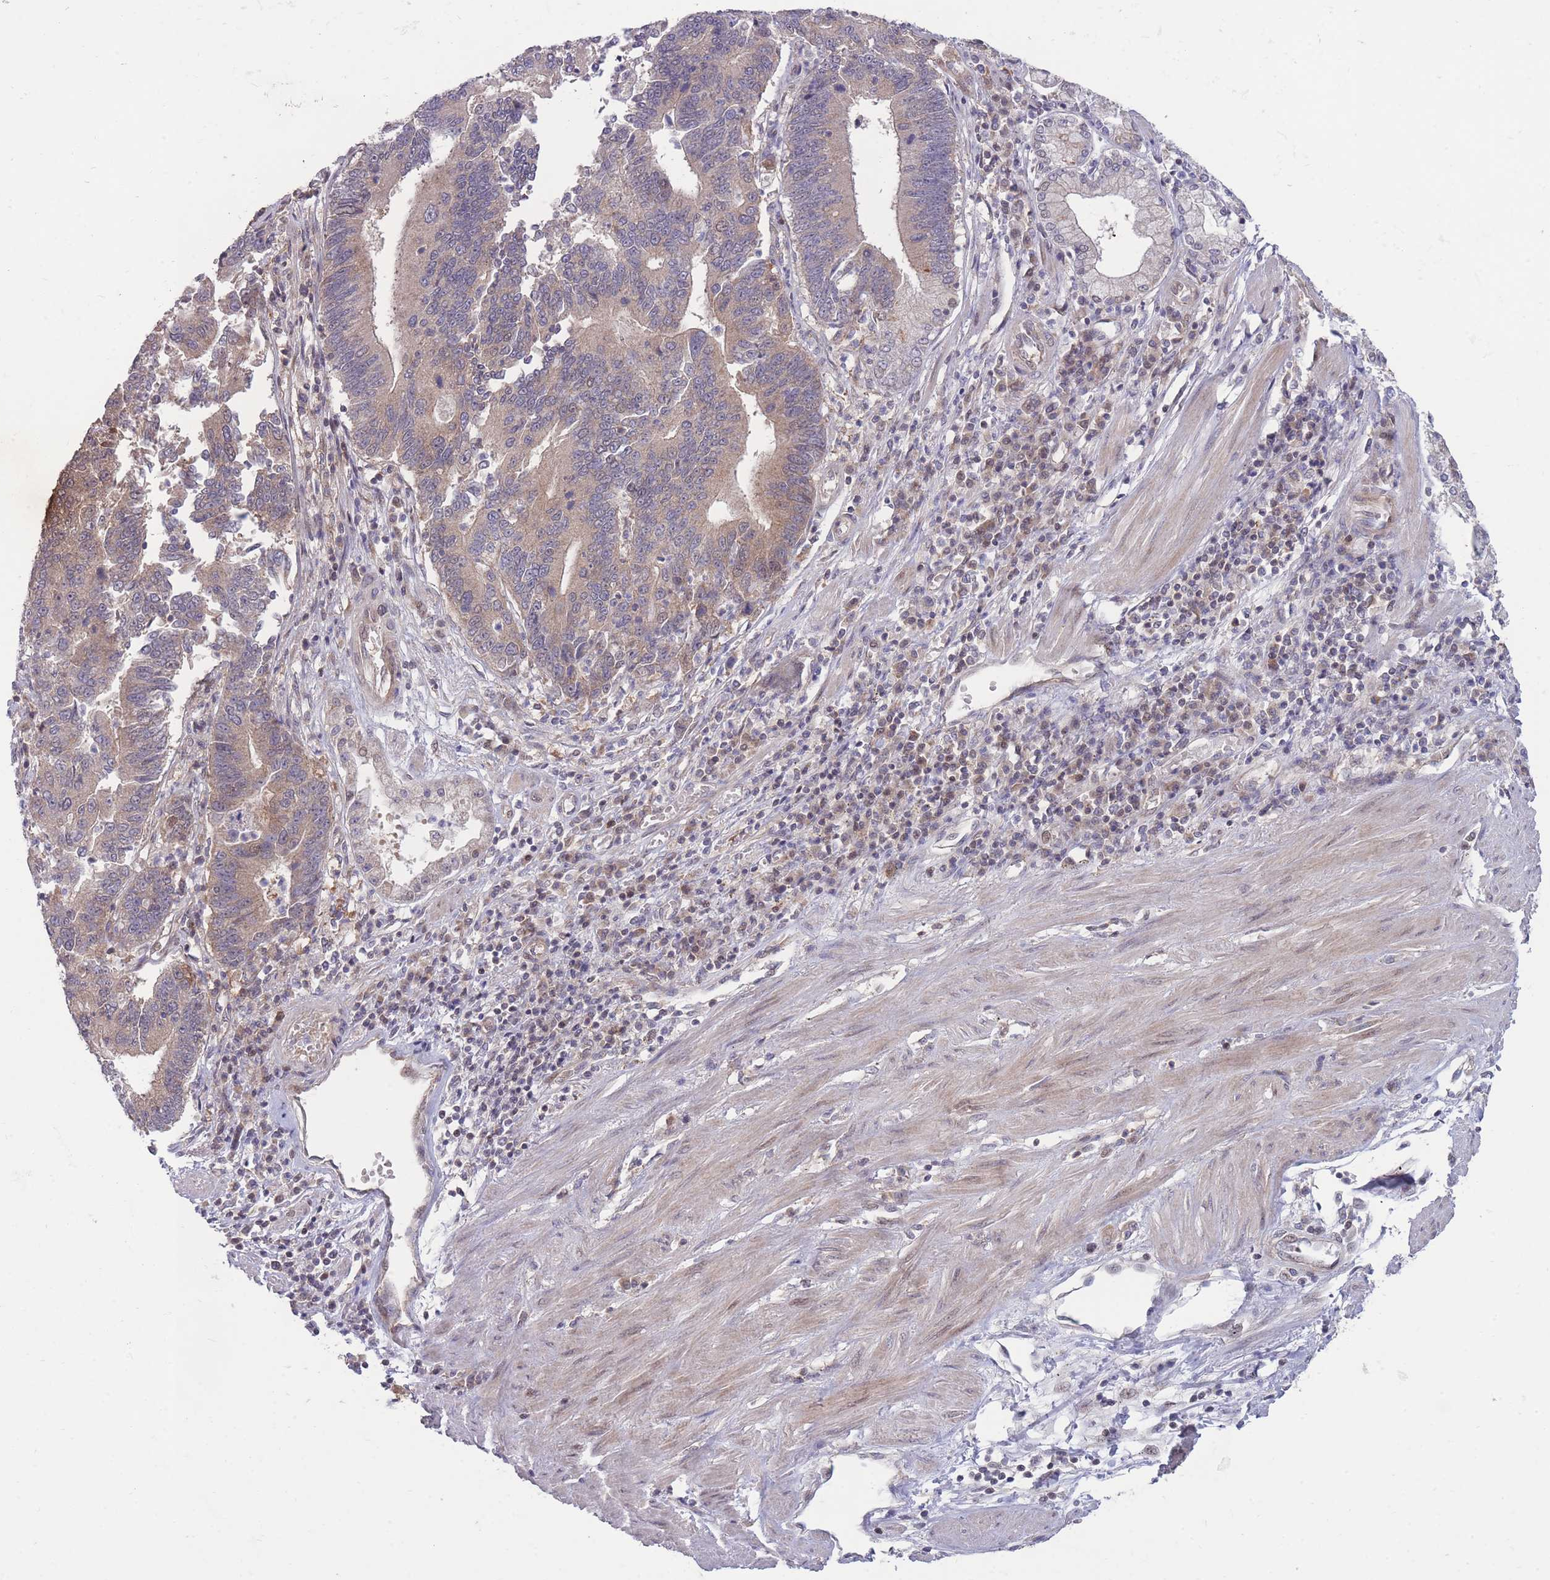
{"staining": {"intensity": "moderate", "quantity": "25%-75%", "location": "cytoplasmic/membranous"}, "tissue": "stomach cancer", "cell_type": "Tumor cells", "image_type": "cancer", "snomed": [{"axis": "morphology", "description": "Adenocarcinoma, NOS"}, {"axis": "topography", "description": "Stomach"}], "caption": "Moderate cytoplasmic/membranous staining is present in about 25%-75% of tumor cells in stomach adenocarcinoma.", "gene": "RIC8A", "patient": {"sex": "male", "age": 59}}